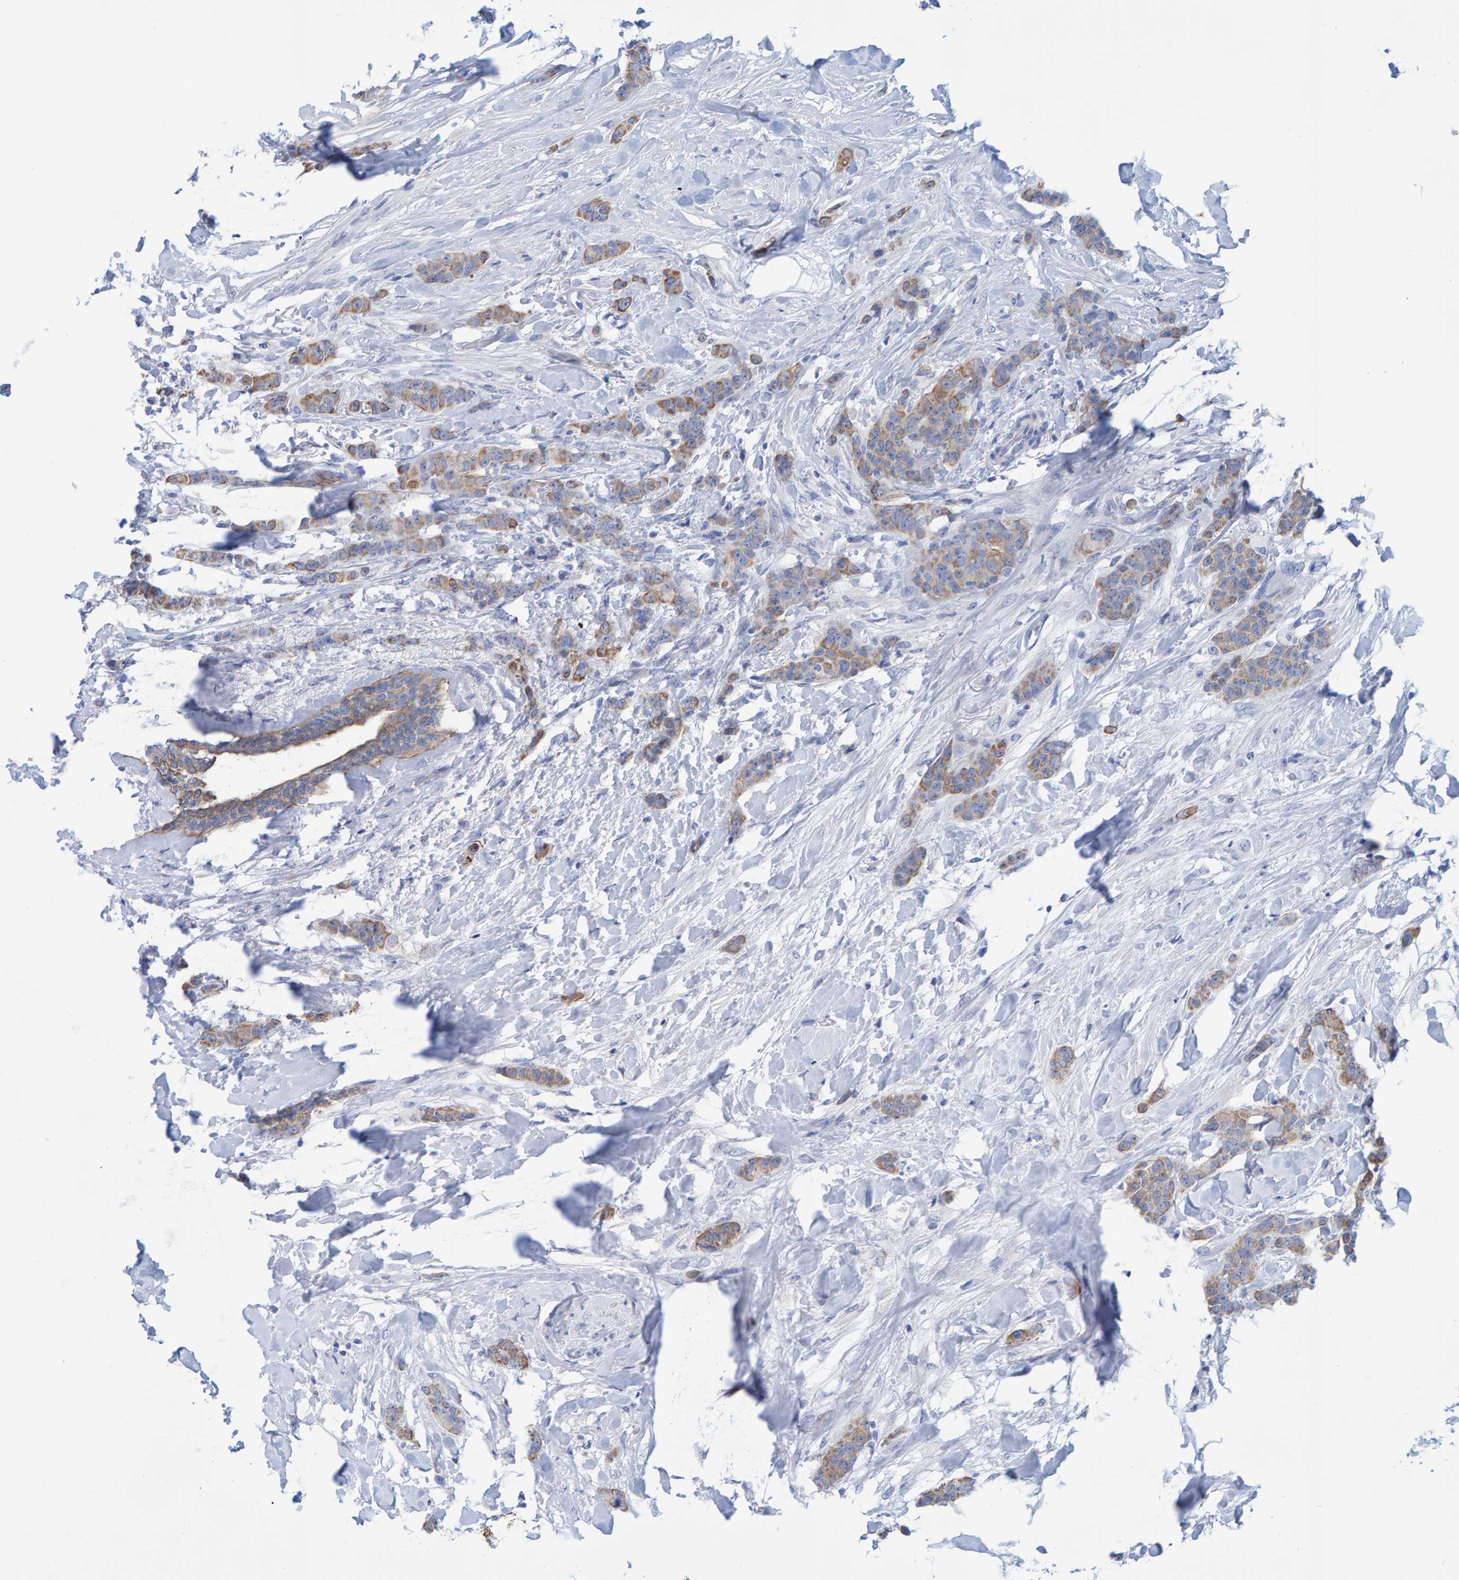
{"staining": {"intensity": "moderate", "quantity": ">75%", "location": "cytoplasmic/membranous"}, "tissue": "breast cancer", "cell_type": "Tumor cells", "image_type": "cancer", "snomed": [{"axis": "morphology", "description": "Normal tissue, NOS"}, {"axis": "morphology", "description": "Duct carcinoma"}, {"axis": "topography", "description": "Breast"}], "caption": "Human breast cancer stained with a protein marker demonstrates moderate staining in tumor cells.", "gene": "JAKMIP3", "patient": {"sex": "female", "age": 40}}